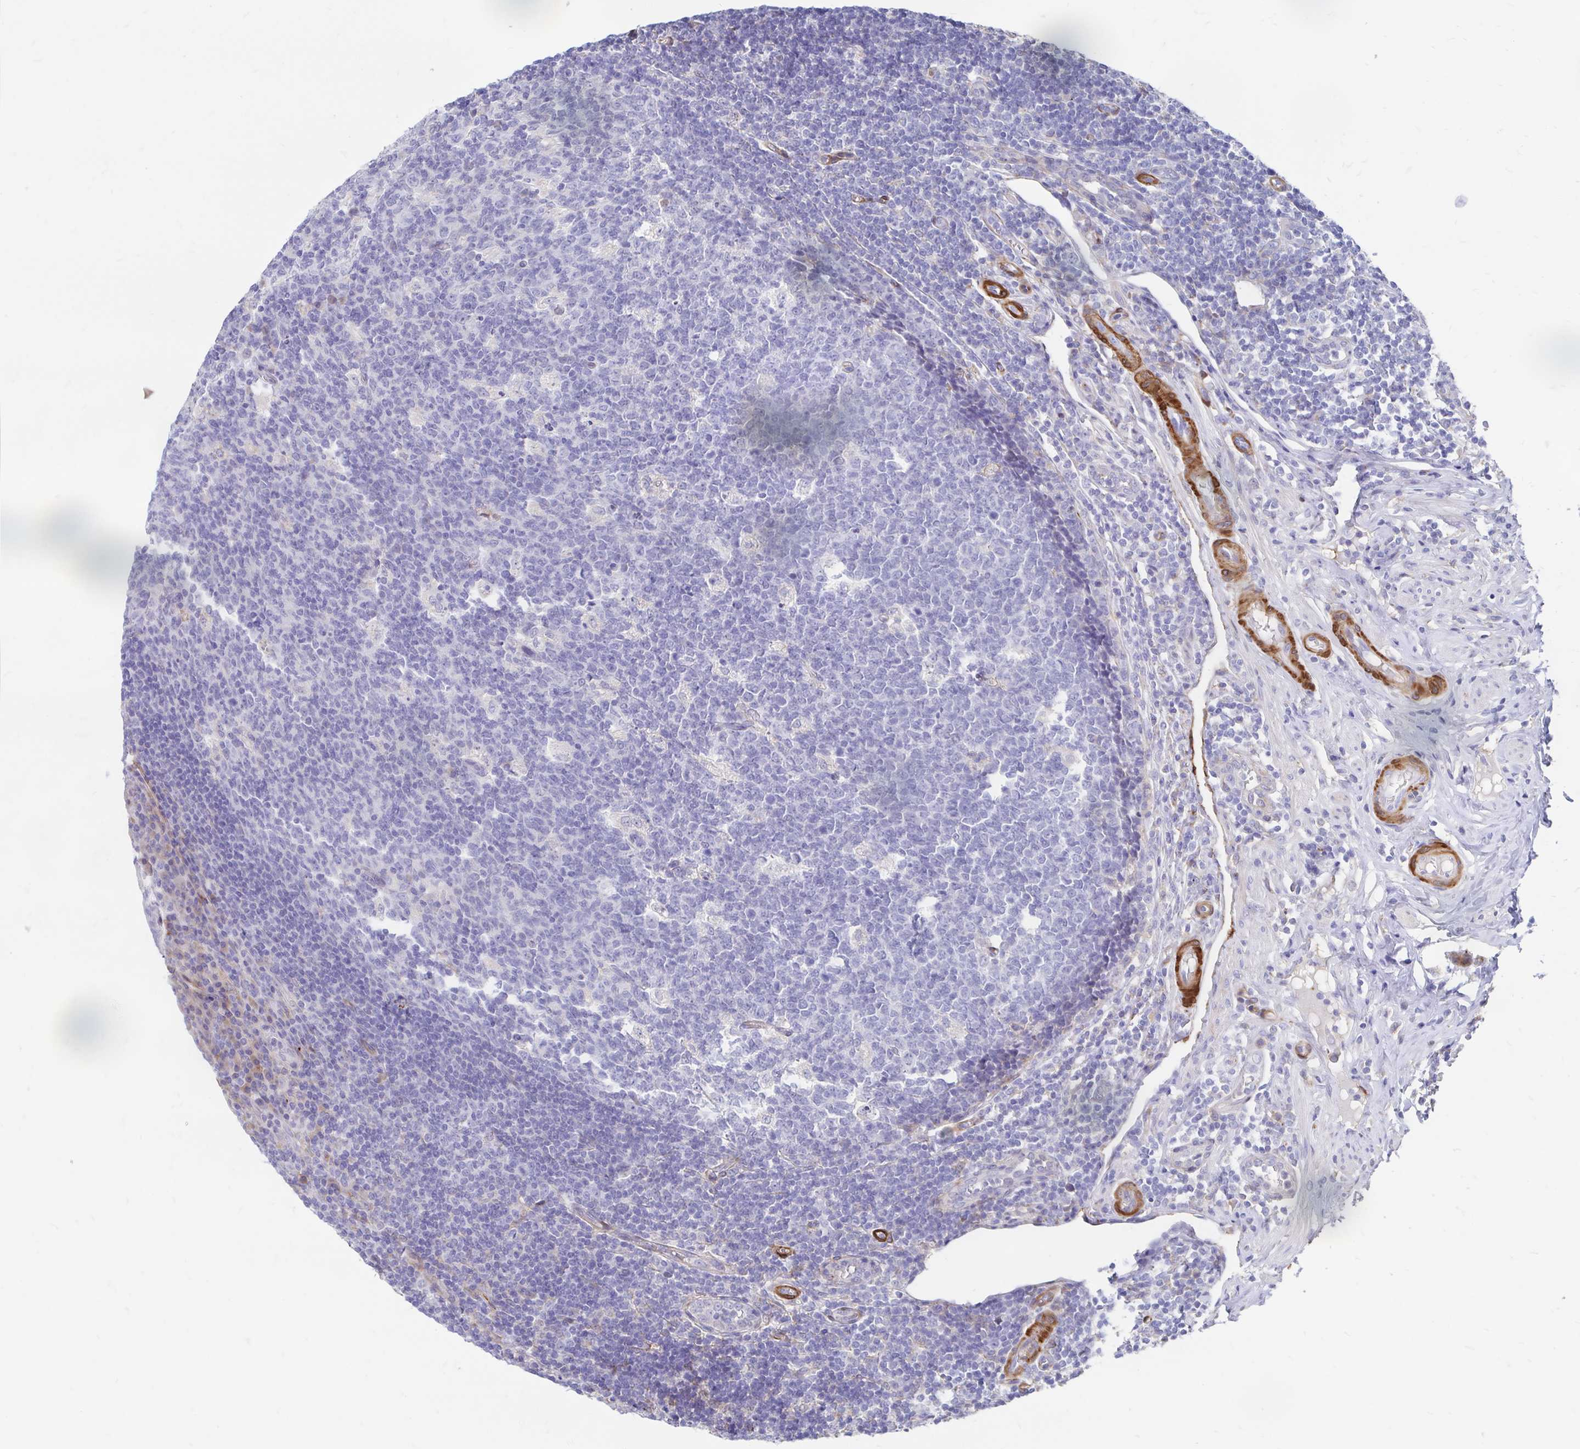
{"staining": {"intensity": "negative", "quantity": "none", "location": "none"}, "tissue": "appendix", "cell_type": "Glandular cells", "image_type": "normal", "snomed": [{"axis": "morphology", "description": "Normal tissue, NOS"}, {"axis": "topography", "description": "Appendix"}], "caption": "DAB (3,3'-diaminobenzidine) immunohistochemical staining of benign human appendix demonstrates no significant expression in glandular cells. (DAB immunohistochemistry with hematoxylin counter stain).", "gene": "CDKL1", "patient": {"sex": "male", "age": 18}}